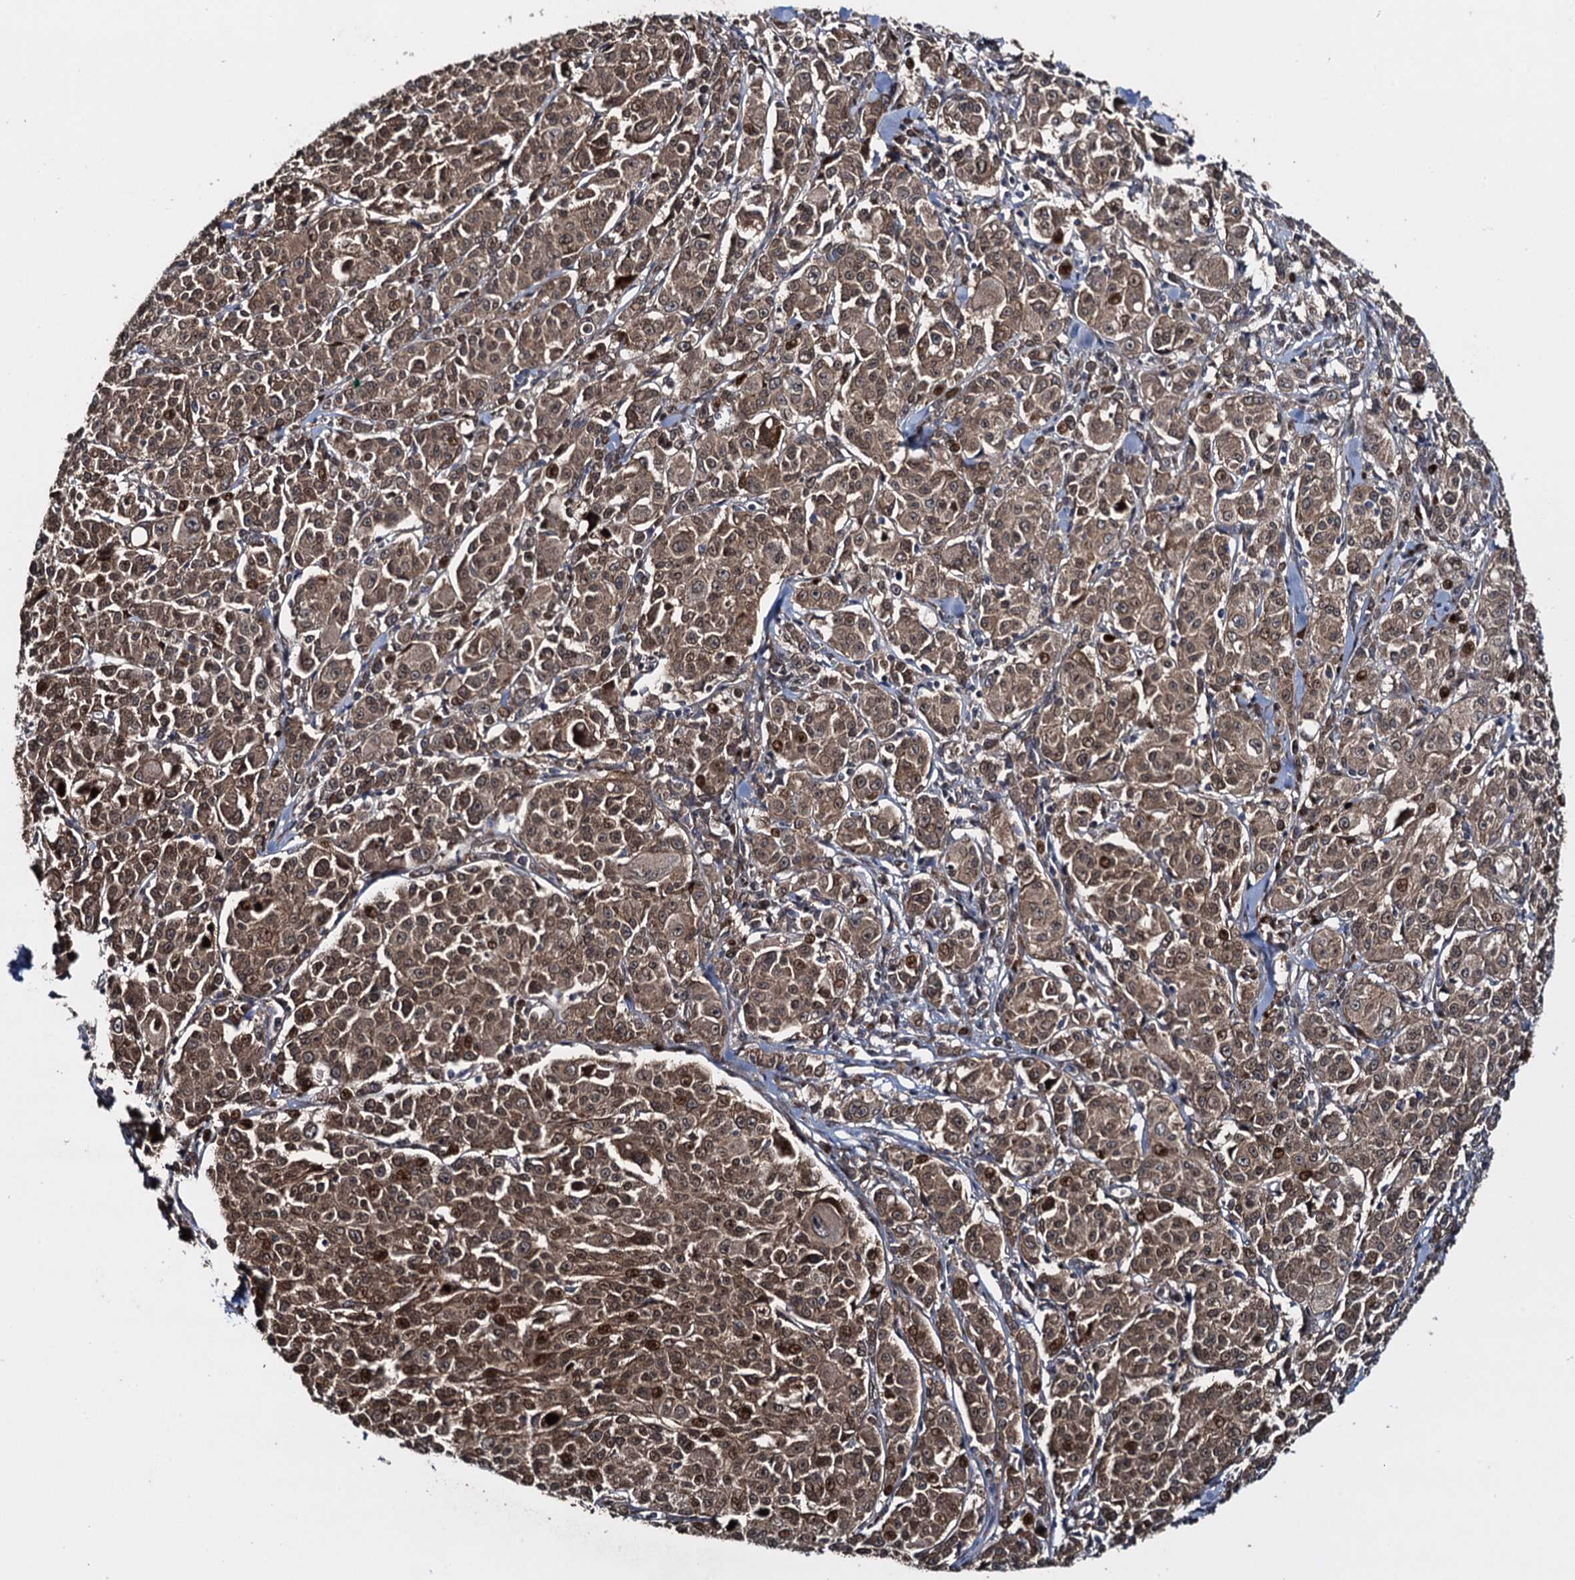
{"staining": {"intensity": "strong", "quantity": ">75%", "location": "cytoplasmic/membranous,nuclear"}, "tissue": "melanoma", "cell_type": "Tumor cells", "image_type": "cancer", "snomed": [{"axis": "morphology", "description": "Malignant melanoma, NOS"}, {"axis": "topography", "description": "Skin"}], "caption": "Protein expression analysis of melanoma shows strong cytoplasmic/membranous and nuclear expression in approximately >75% of tumor cells.", "gene": "RHOBTB1", "patient": {"sex": "female", "age": 52}}